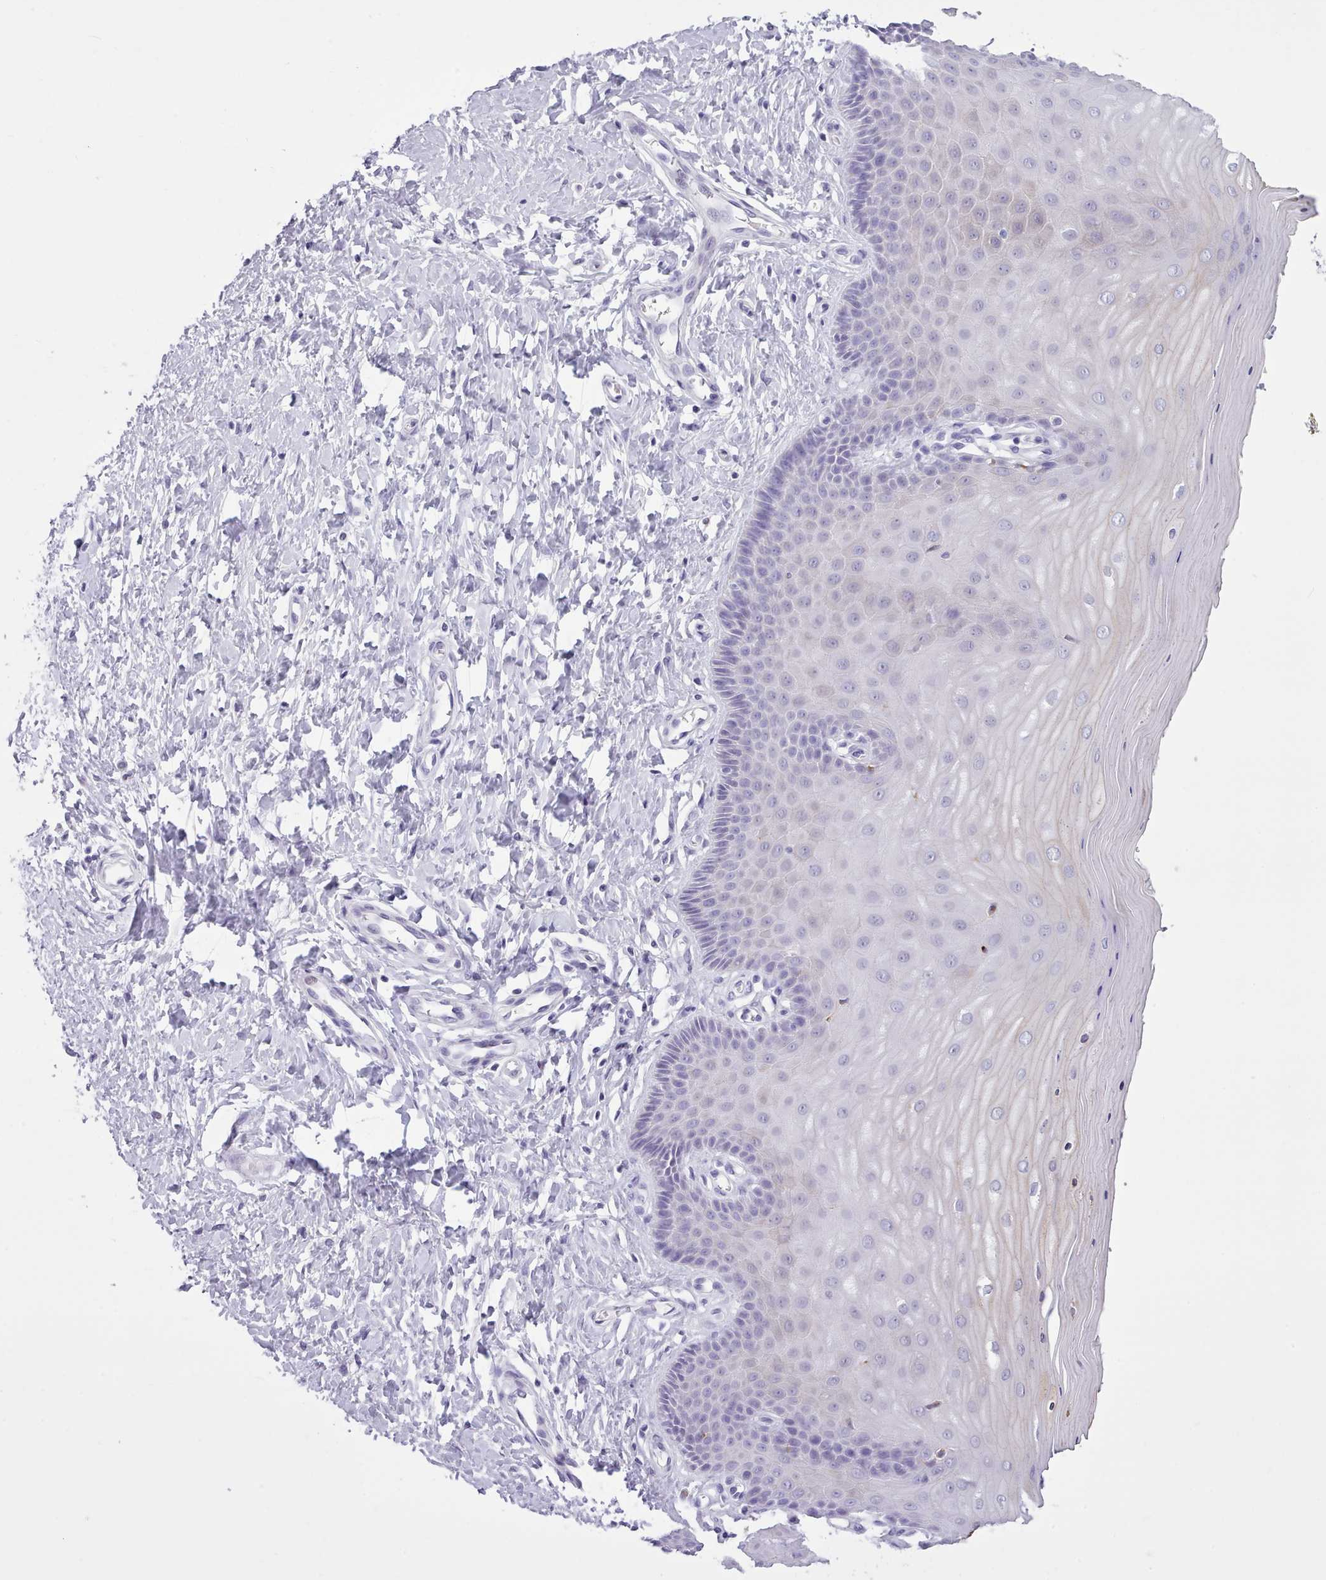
{"staining": {"intensity": "negative", "quantity": "none", "location": "none"}, "tissue": "cervix", "cell_type": "Glandular cells", "image_type": "normal", "snomed": [{"axis": "morphology", "description": "Normal tissue, NOS"}, {"axis": "topography", "description": "Cervix"}], "caption": "Immunohistochemical staining of benign human cervix reveals no significant positivity in glandular cells. The staining is performed using DAB brown chromogen with nuclei counter-stained in using hematoxylin.", "gene": "FBXO48", "patient": {"sex": "female", "age": 55}}